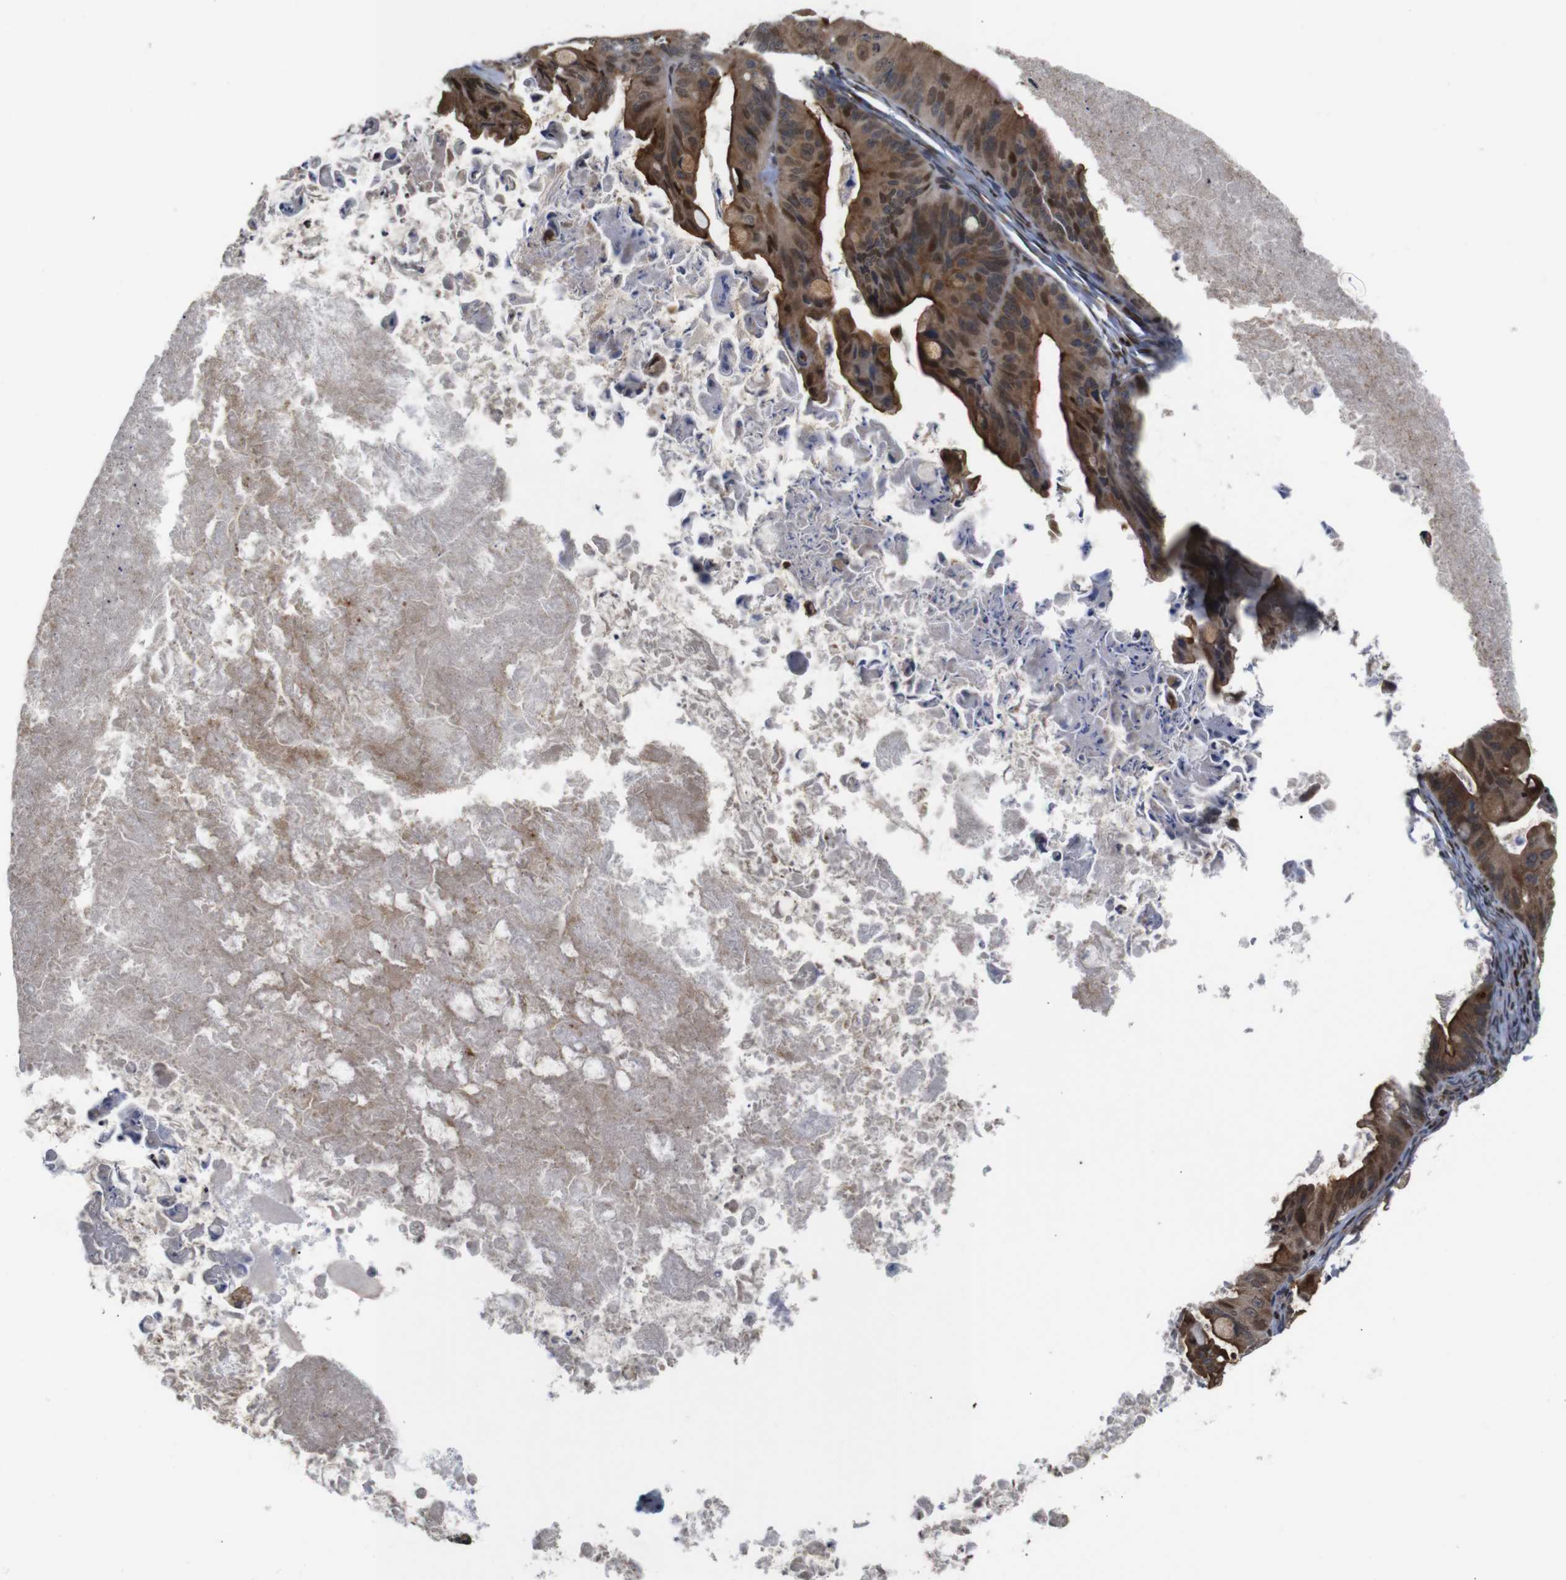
{"staining": {"intensity": "moderate", "quantity": ">75%", "location": "cytoplasmic/membranous"}, "tissue": "ovarian cancer", "cell_type": "Tumor cells", "image_type": "cancer", "snomed": [{"axis": "morphology", "description": "Cystadenocarcinoma, mucinous, NOS"}, {"axis": "topography", "description": "Ovary"}], "caption": "There is medium levels of moderate cytoplasmic/membranous staining in tumor cells of ovarian cancer (mucinous cystadenocarcinoma), as demonstrated by immunohistochemical staining (brown color).", "gene": "PTPN1", "patient": {"sex": "female", "age": 37}}